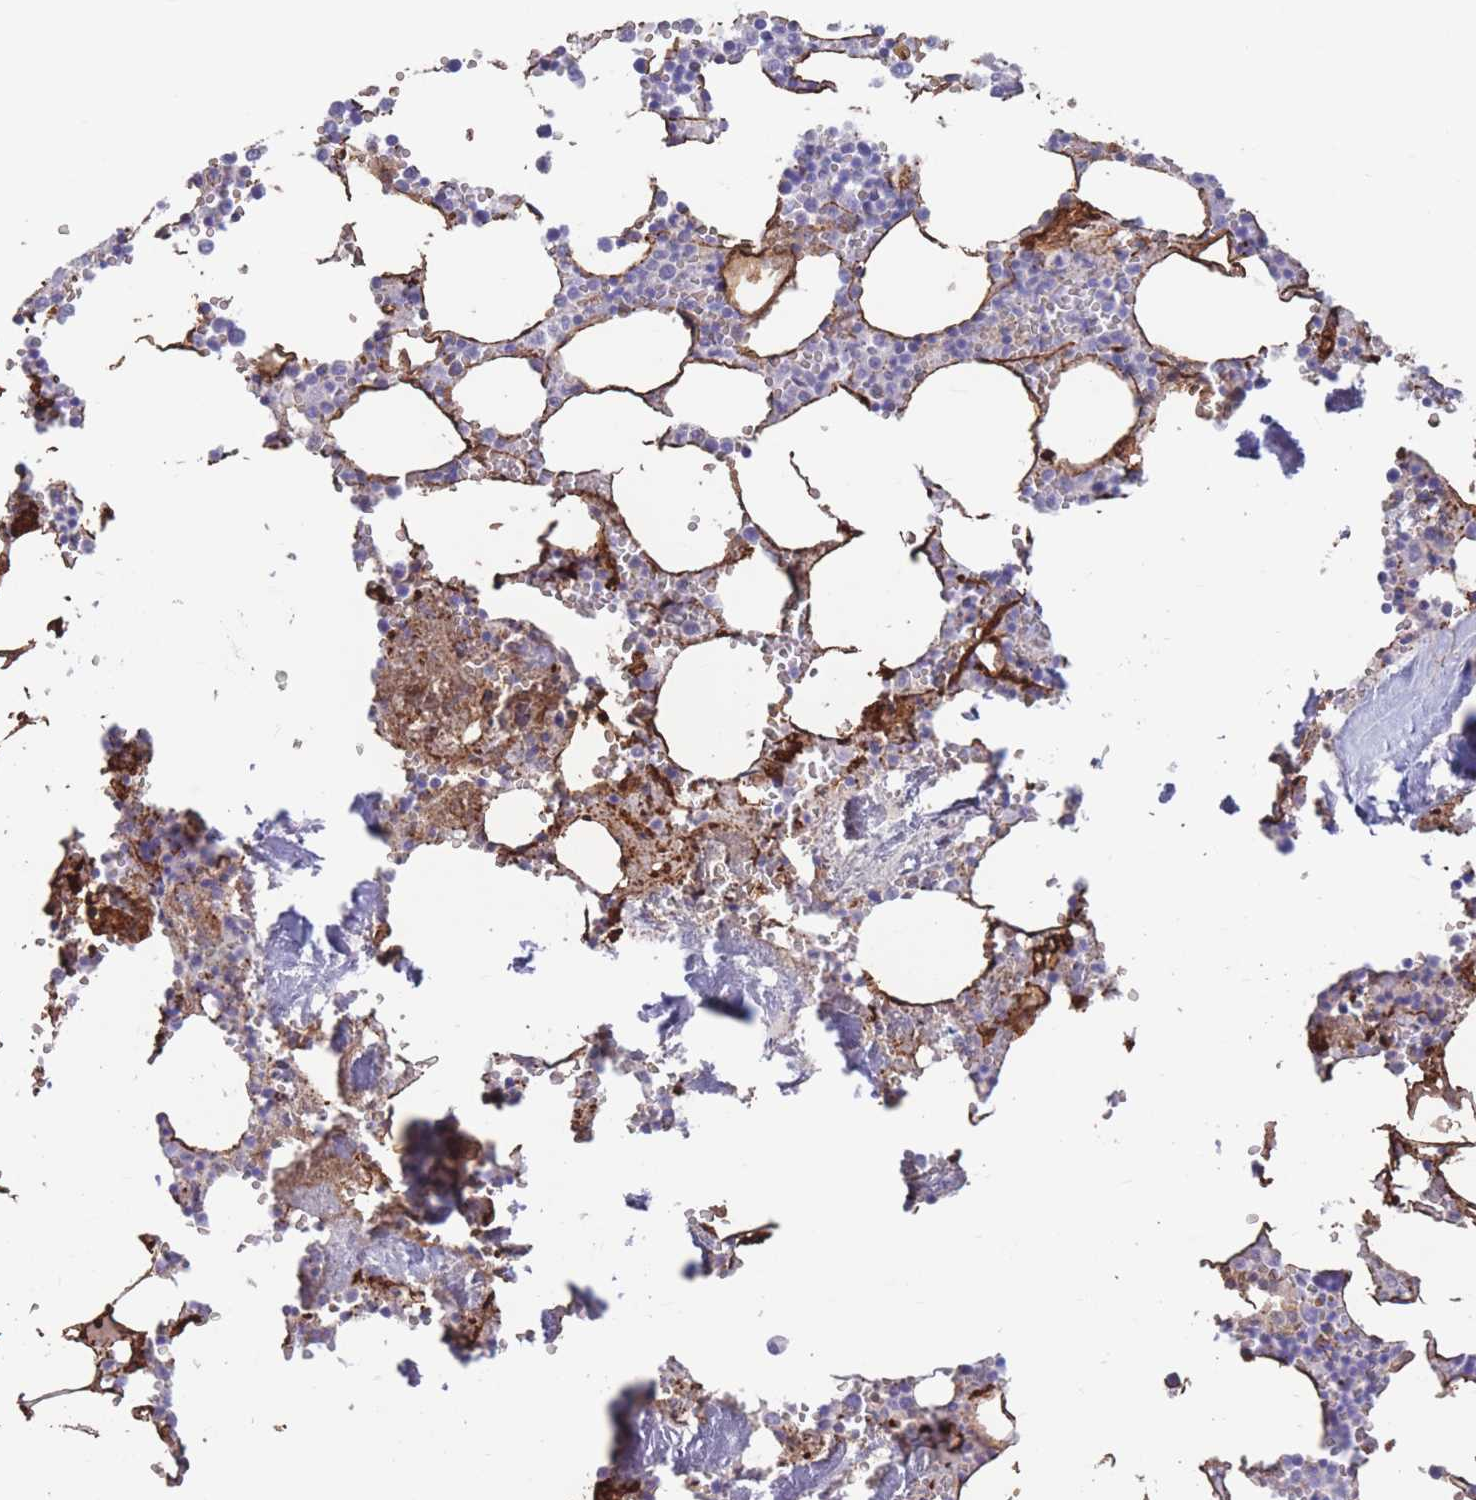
{"staining": {"intensity": "negative", "quantity": "none", "location": "none"}, "tissue": "bone marrow", "cell_type": "Hematopoietic cells", "image_type": "normal", "snomed": [{"axis": "morphology", "description": "Normal tissue, NOS"}, {"axis": "topography", "description": "Bone marrow"}], "caption": "The photomicrograph displays no significant staining in hematopoietic cells of bone marrow.", "gene": "DPYD", "patient": {"sex": "male", "age": 54}}